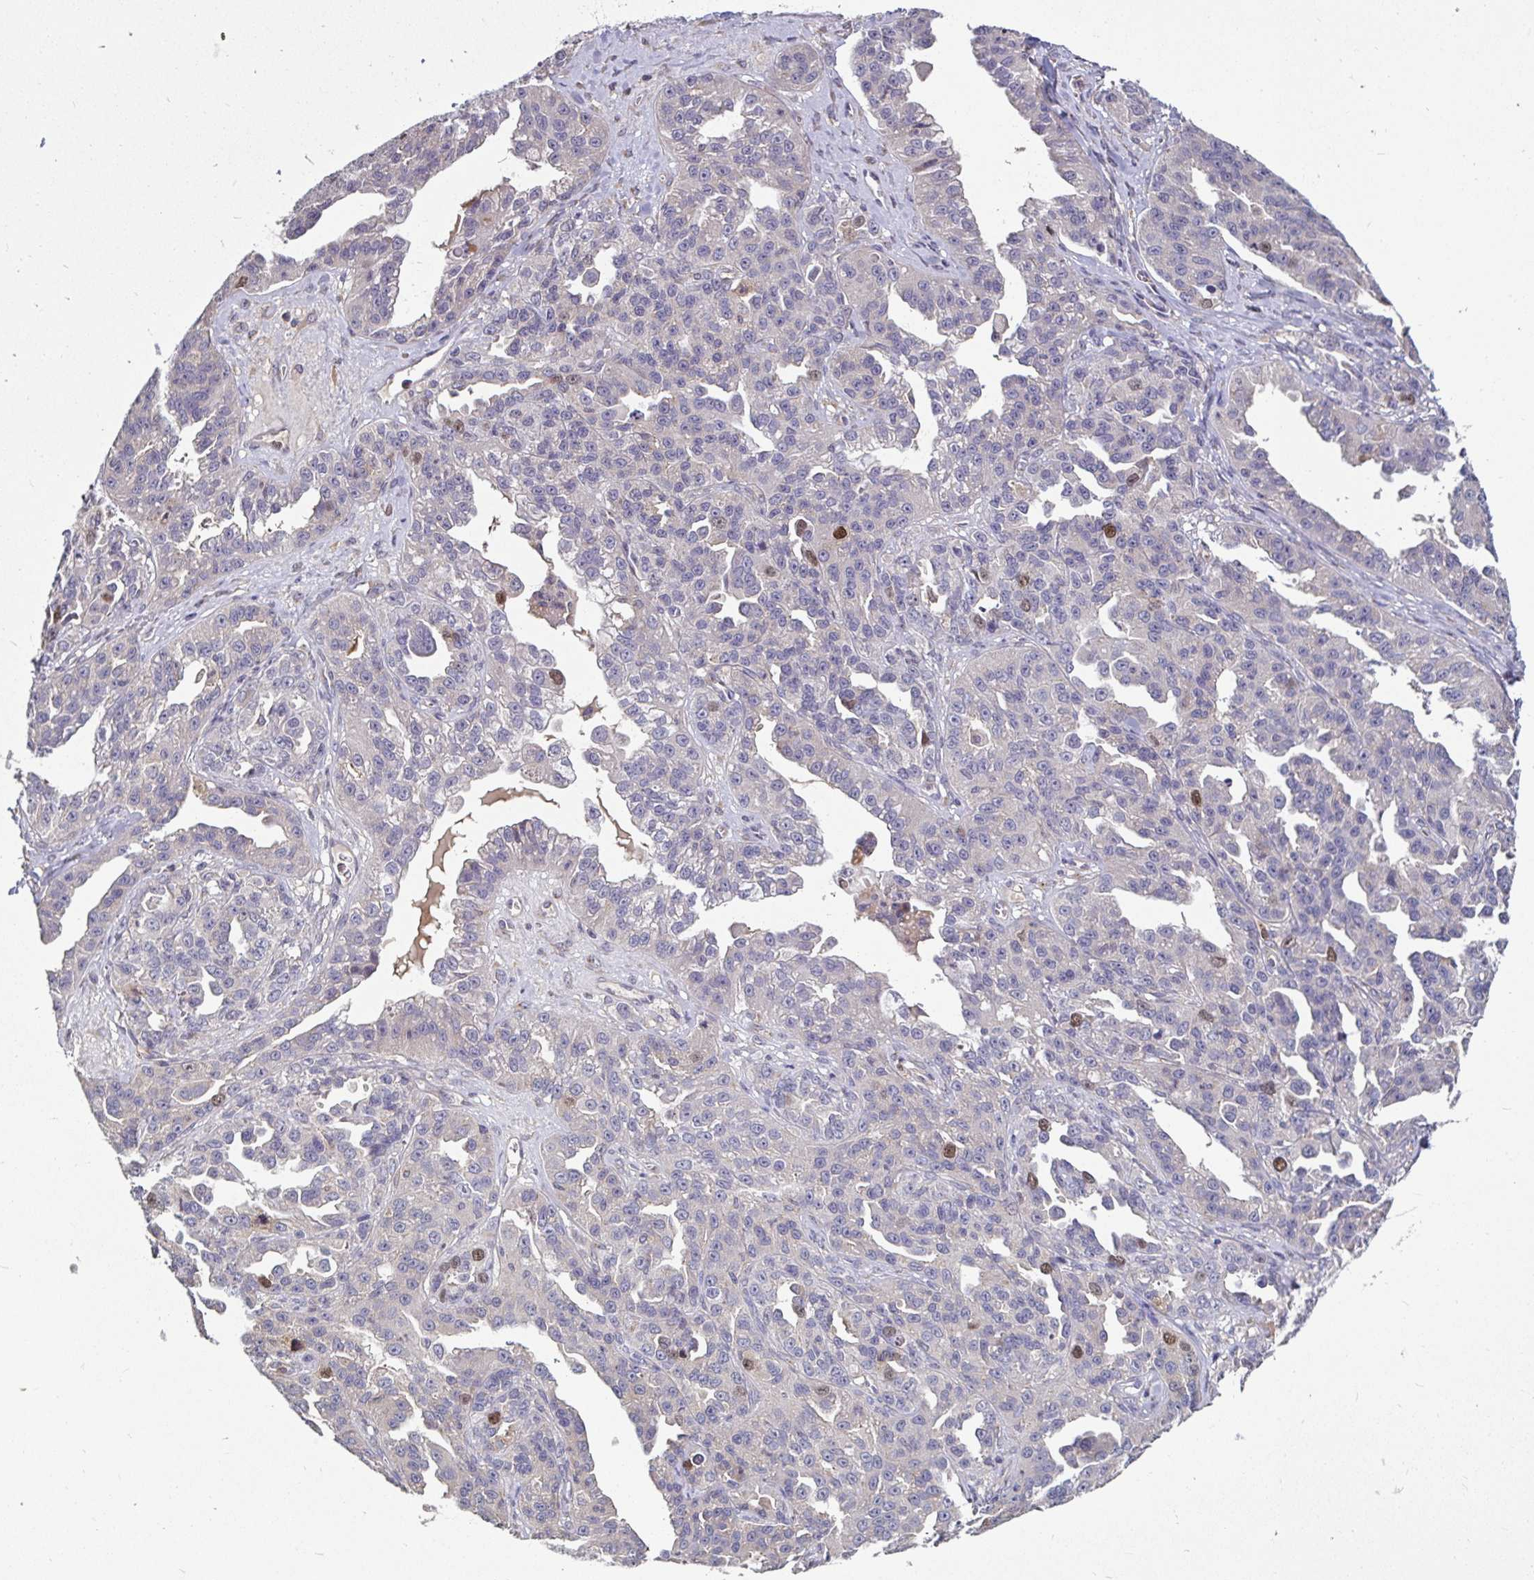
{"staining": {"intensity": "moderate", "quantity": "<25%", "location": "nuclear"}, "tissue": "ovarian cancer", "cell_type": "Tumor cells", "image_type": "cancer", "snomed": [{"axis": "morphology", "description": "Cystadenocarcinoma, serous, NOS"}, {"axis": "topography", "description": "Ovary"}], "caption": "Immunohistochemical staining of human ovarian serous cystadenocarcinoma displays low levels of moderate nuclear staining in approximately <25% of tumor cells.", "gene": "ANLN", "patient": {"sex": "female", "age": 75}}